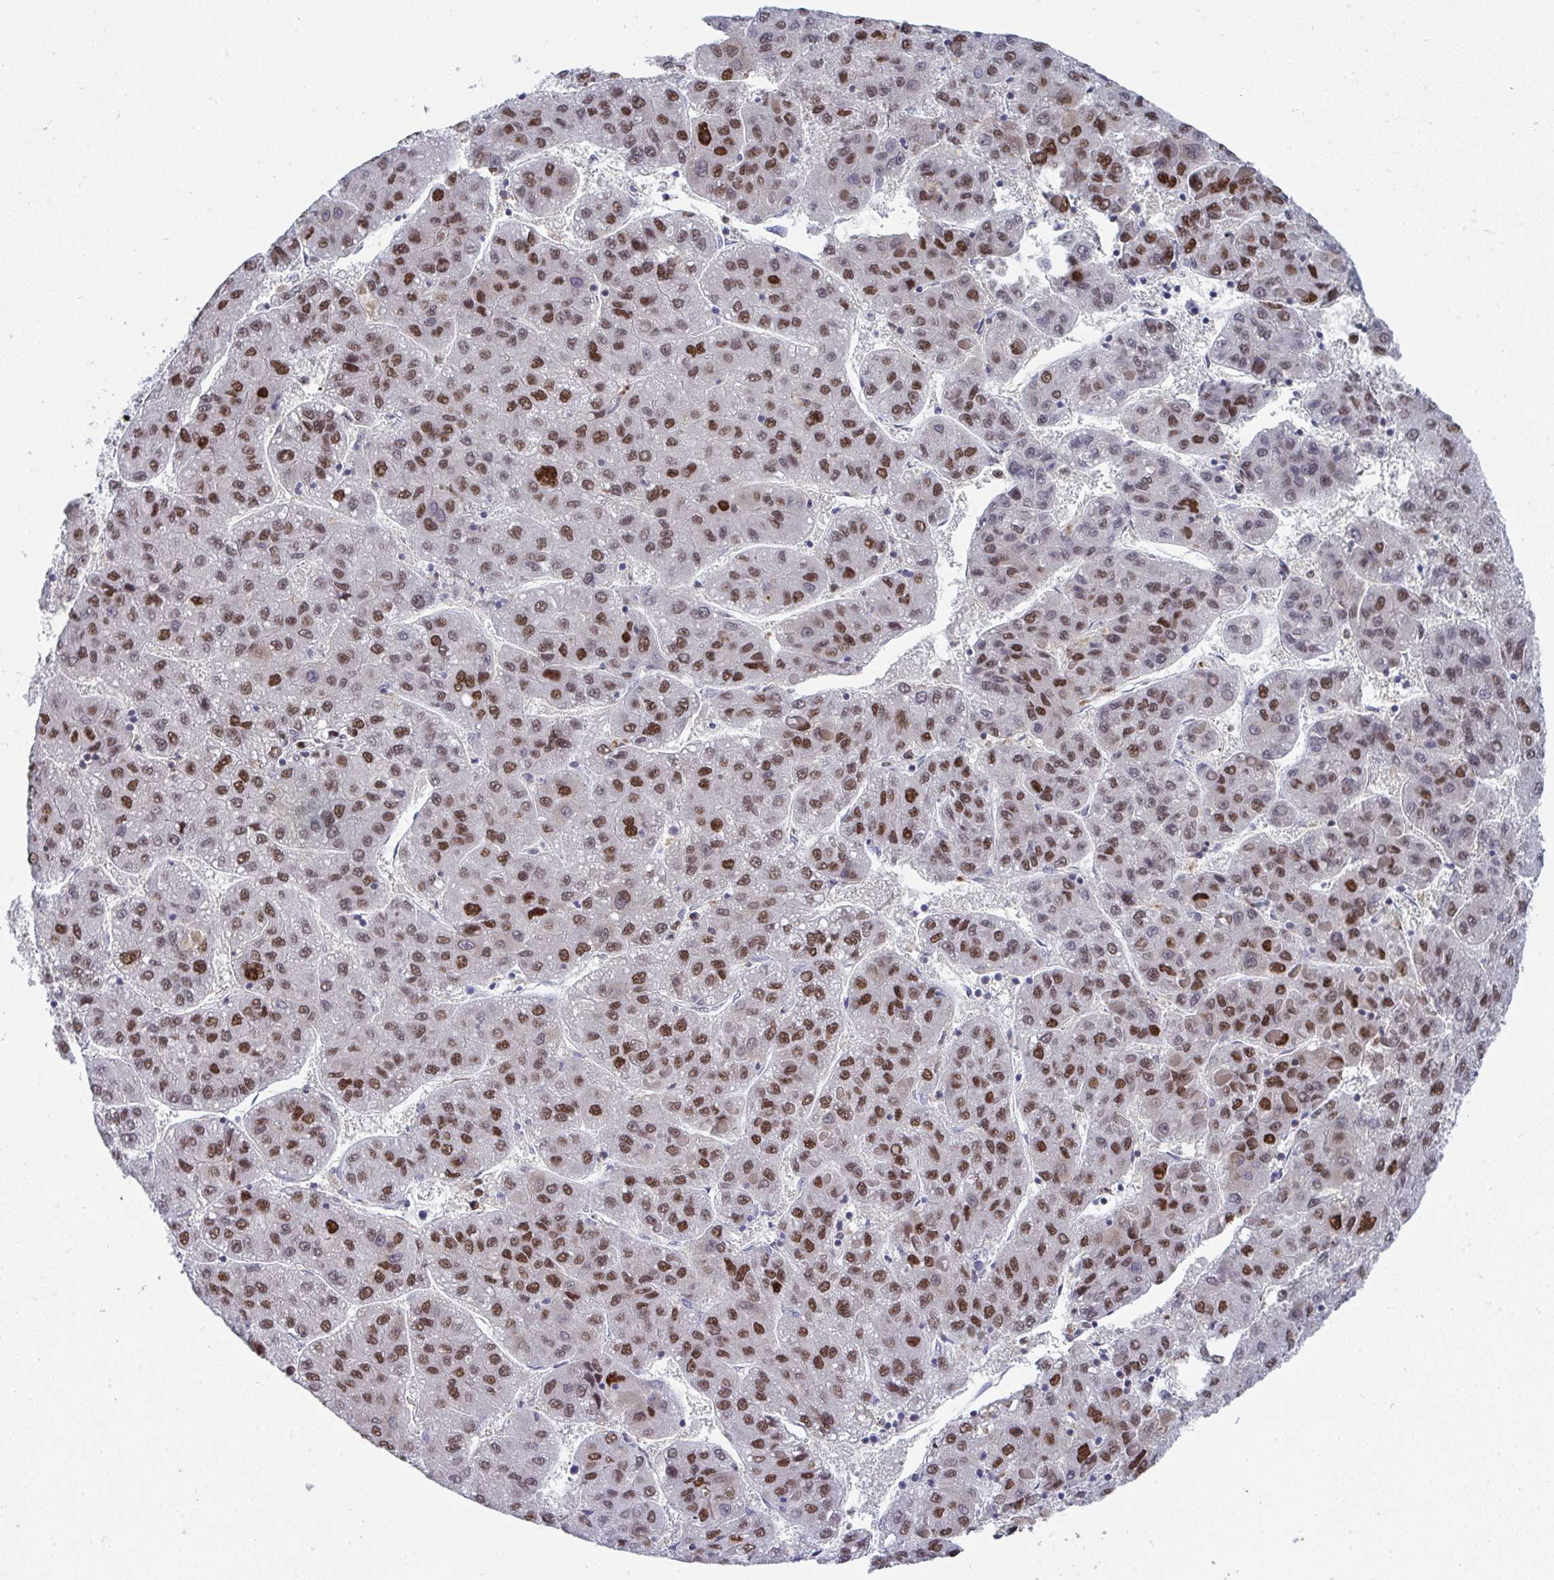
{"staining": {"intensity": "strong", "quantity": "25%-75%", "location": "nuclear"}, "tissue": "liver cancer", "cell_type": "Tumor cells", "image_type": "cancer", "snomed": [{"axis": "morphology", "description": "Carcinoma, Hepatocellular, NOS"}, {"axis": "topography", "description": "Liver"}], "caption": "Immunohistochemical staining of human liver cancer displays strong nuclear protein expression in about 25%-75% of tumor cells. The staining was performed using DAB, with brown indicating positive protein expression. Nuclei are stained blue with hematoxylin.", "gene": "JDP2", "patient": {"sex": "female", "age": 82}}